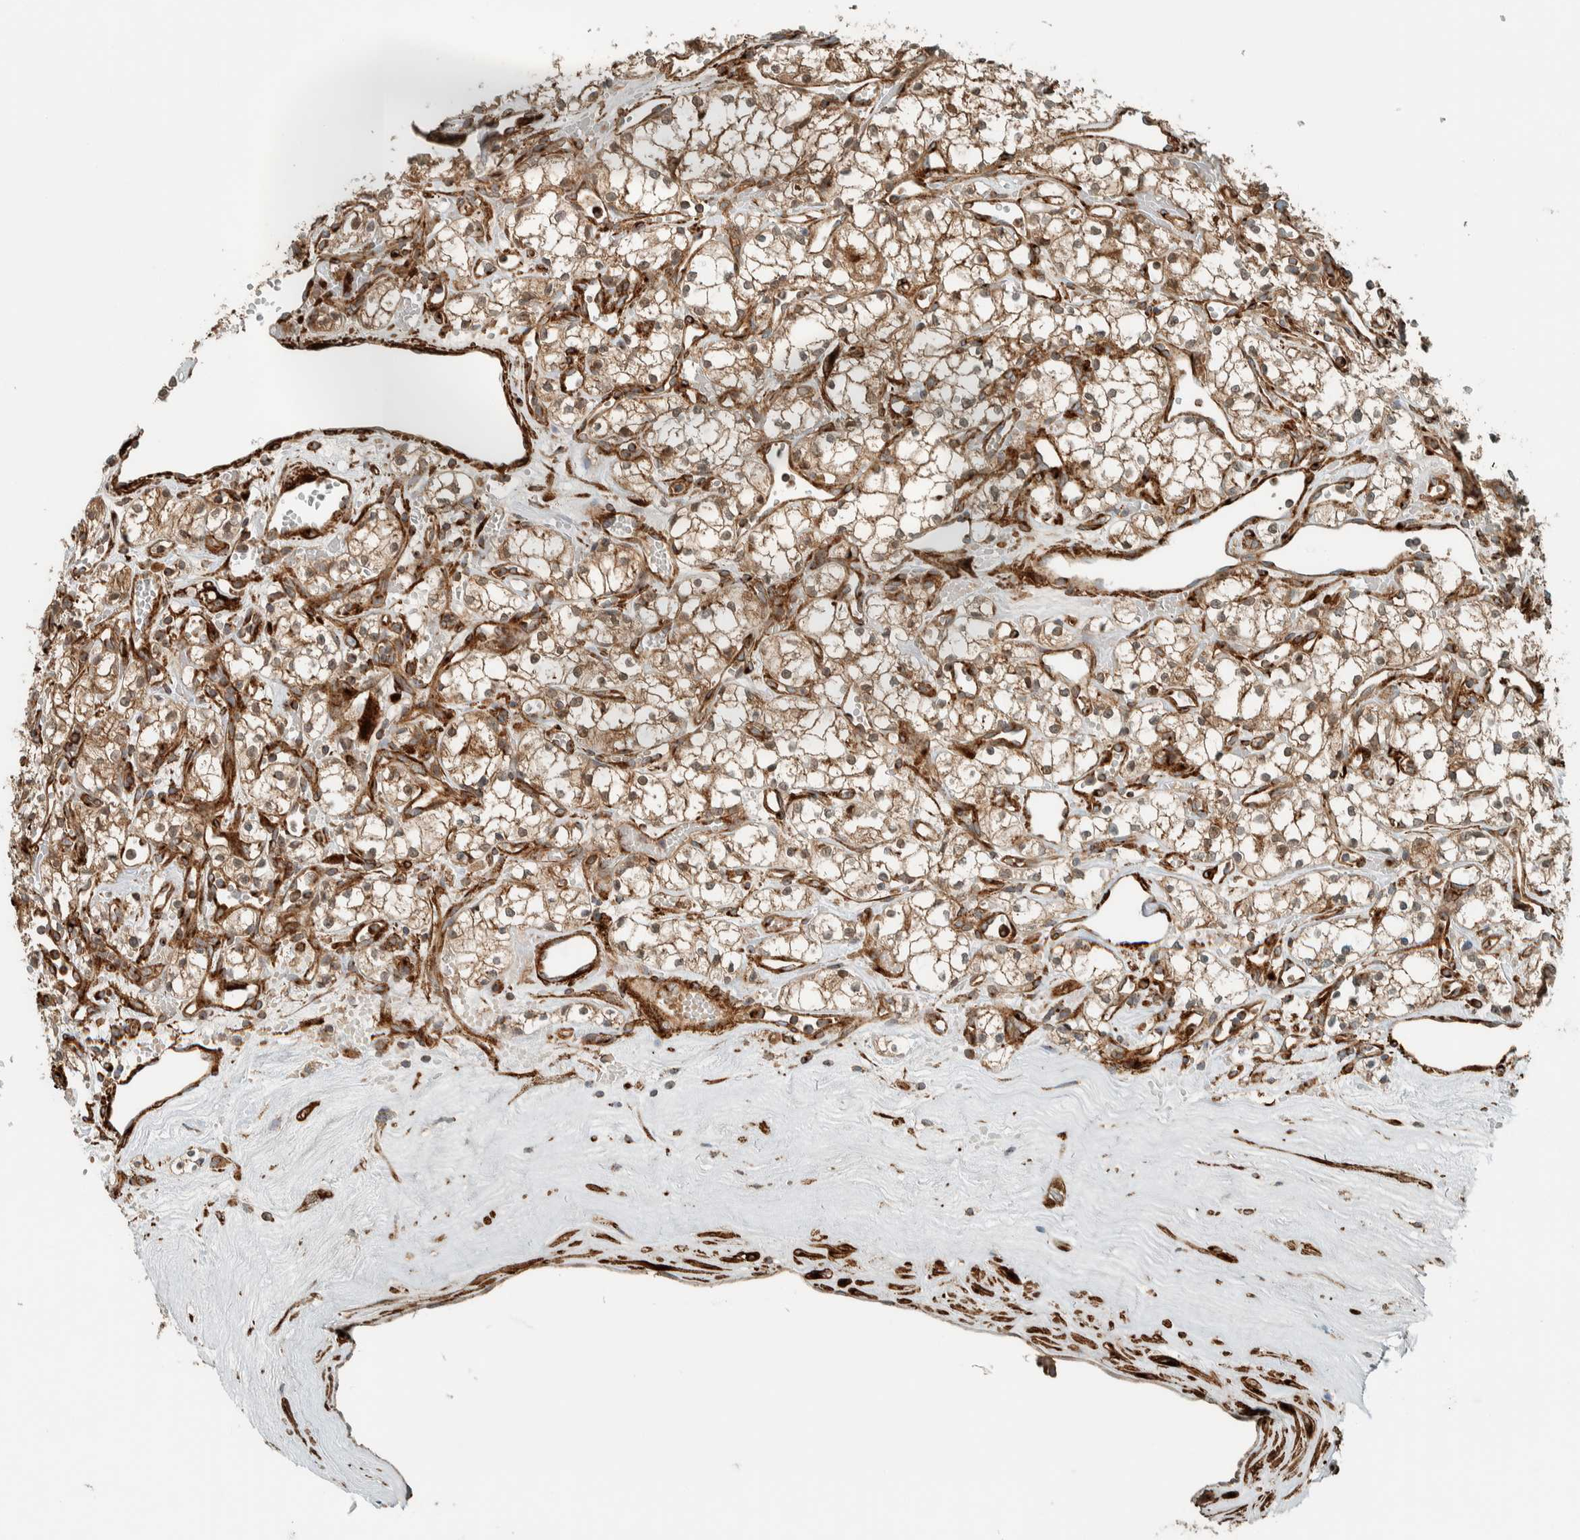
{"staining": {"intensity": "moderate", "quantity": ">75%", "location": "cytoplasmic/membranous"}, "tissue": "renal cancer", "cell_type": "Tumor cells", "image_type": "cancer", "snomed": [{"axis": "morphology", "description": "Adenocarcinoma, NOS"}, {"axis": "topography", "description": "Kidney"}], "caption": "A histopathology image of human renal cancer (adenocarcinoma) stained for a protein reveals moderate cytoplasmic/membranous brown staining in tumor cells. Nuclei are stained in blue.", "gene": "EXOC7", "patient": {"sex": "male", "age": 59}}